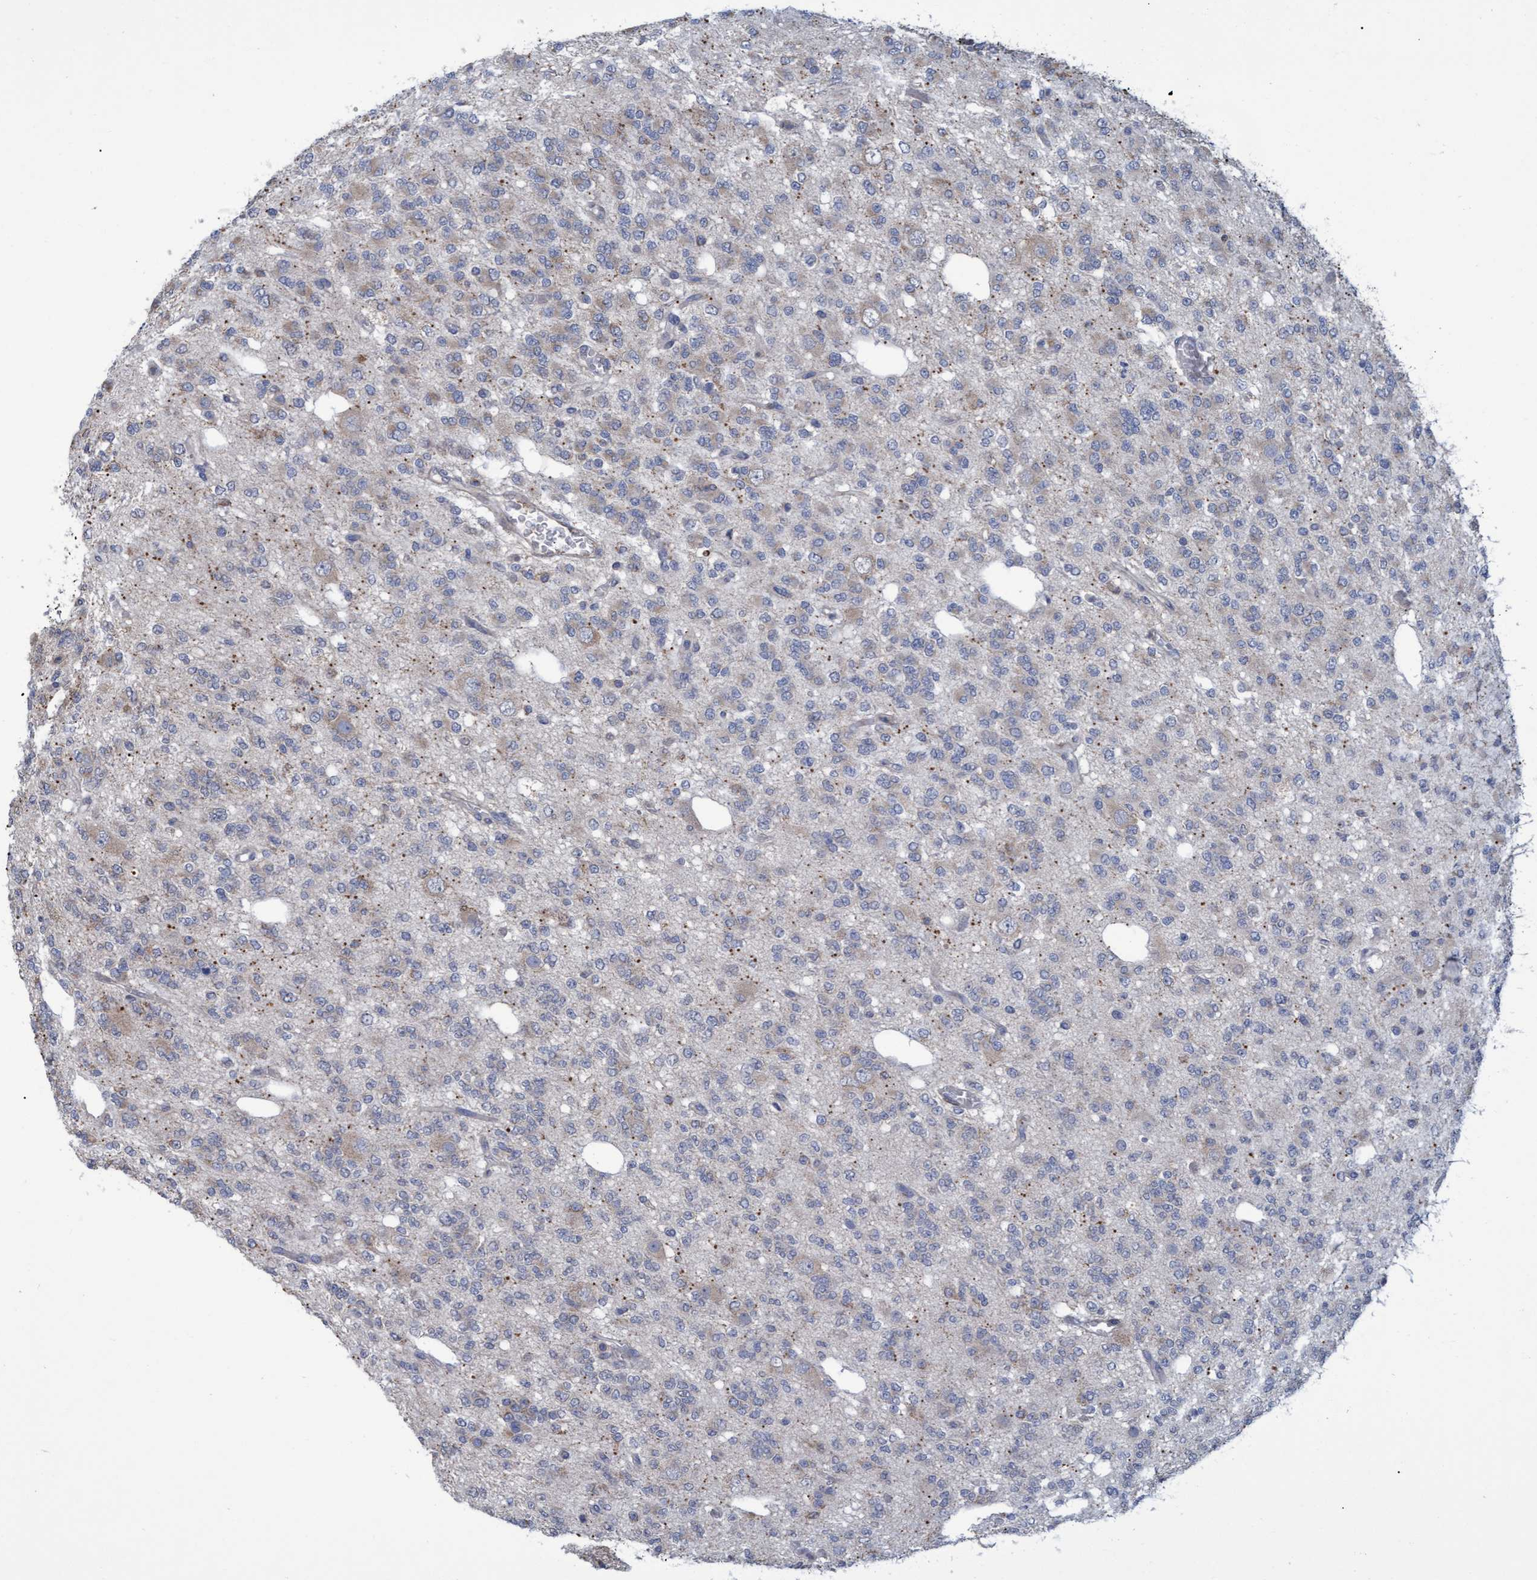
{"staining": {"intensity": "negative", "quantity": "none", "location": "none"}, "tissue": "glioma", "cell_type": "Tumor cells", "image_type": "cancer", "snomed": [{"axis": "morphology", "description": "Glioma, malignant, Low grade"}, {"axis": "topography", "description": "Brain"}], "caption": "Malignant low-grade glioma stained for a protein using immunohistochemistry displays no staining tumor cells.", "gene": "NAA15", "patient": {"sex": "male", "age": 38}}